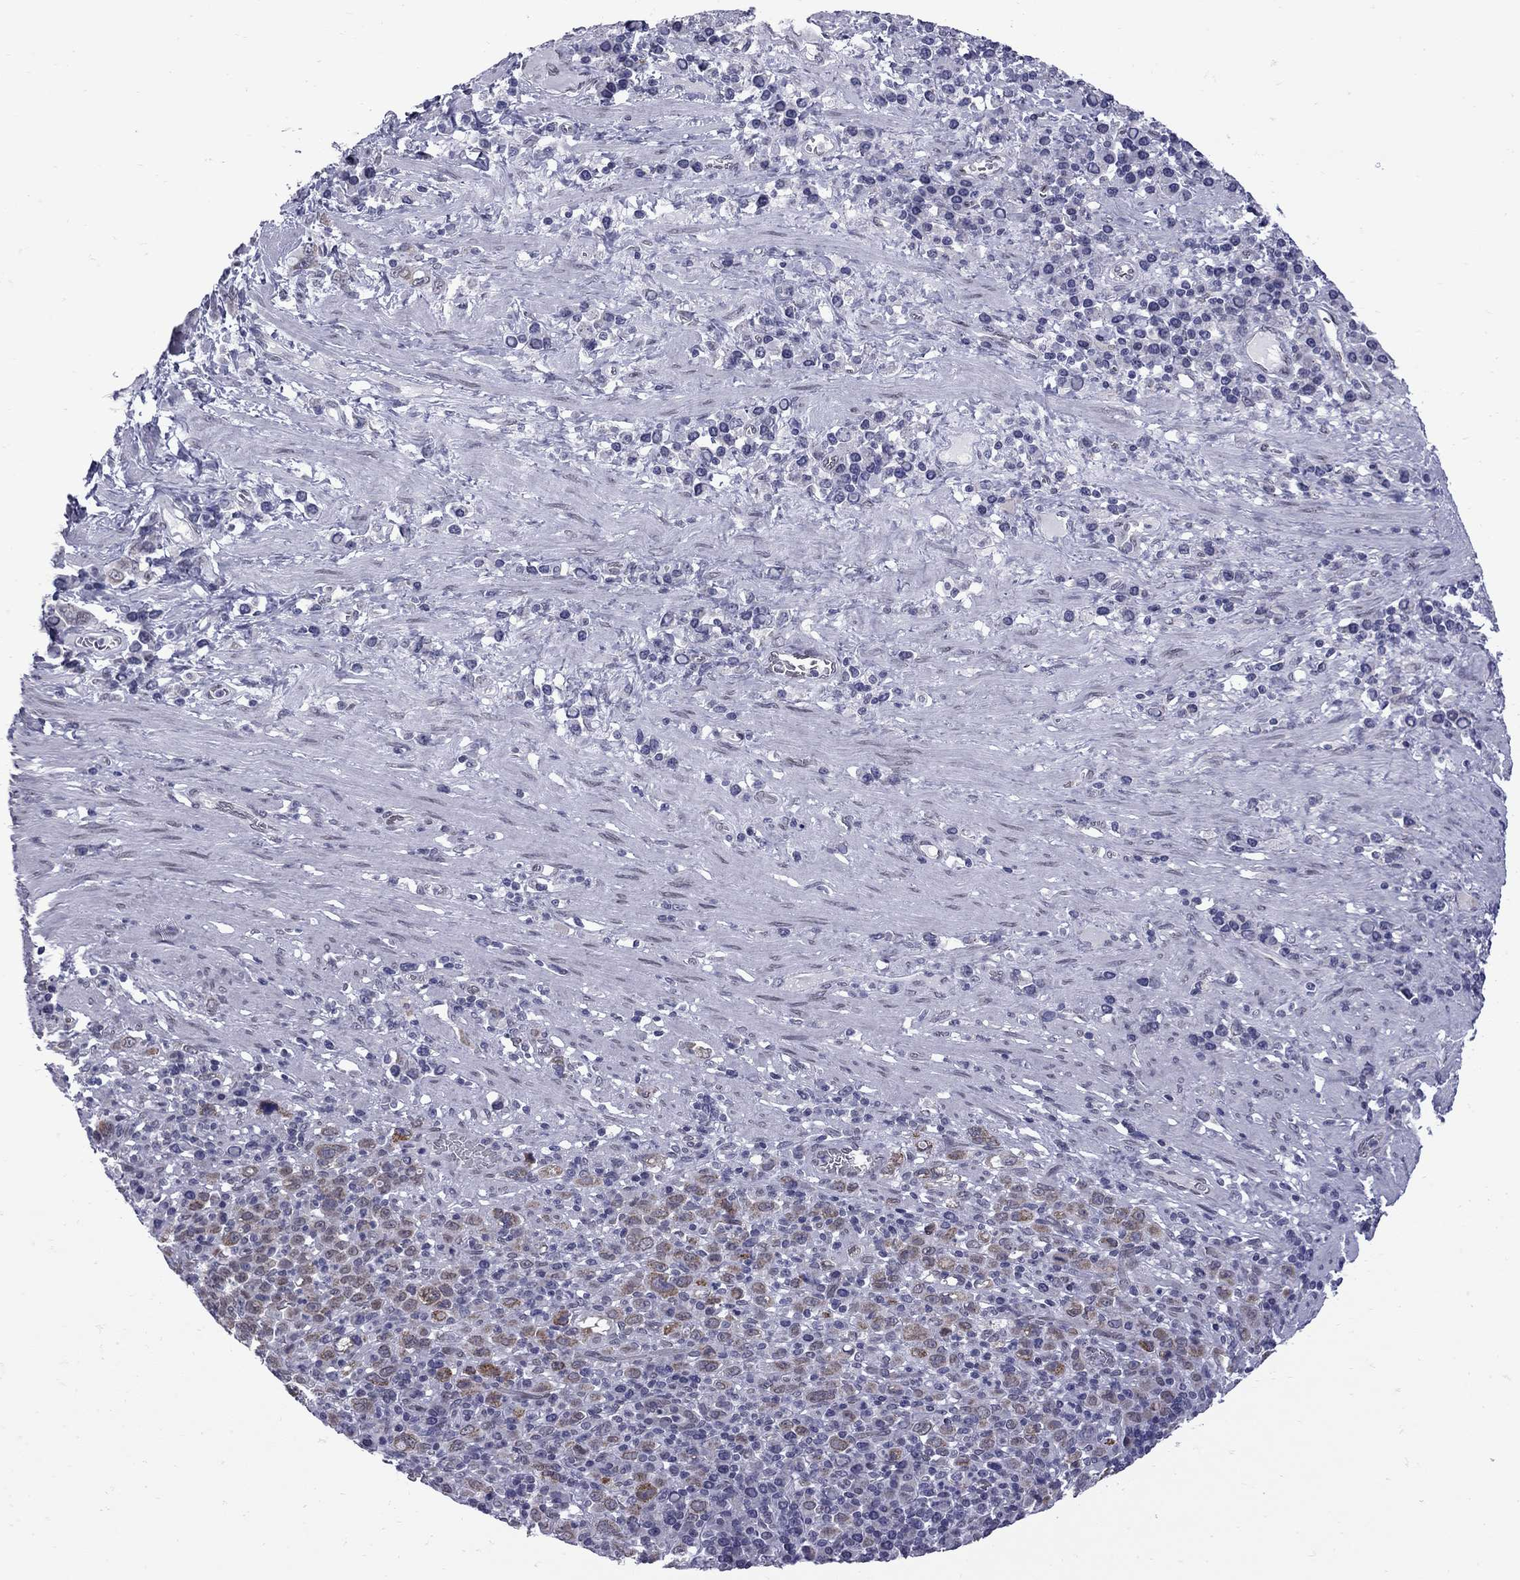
{"staining": {"intensity": "moderate", "quantity": "<25%", "location": "cytoplasmic/membranous"}, "tissue": "stomach cancer", "cell_type": "Tumor cells", "image_type": "cancer", "snomed": [{"axis": "morphology", "description": "Adenocarcinoma, NOS"}, {"axis": "topography", "description": "Stomach, upper"}], "caption": "Stomach cancer (adenocarcinoma) stained with immunohistochemistry reveals moderate cytoplasmic/membranous positivity in approximately <25% of tumor cells.", "gene": "CLTCL1", "patient": {"sex": "male", "age": 75}}